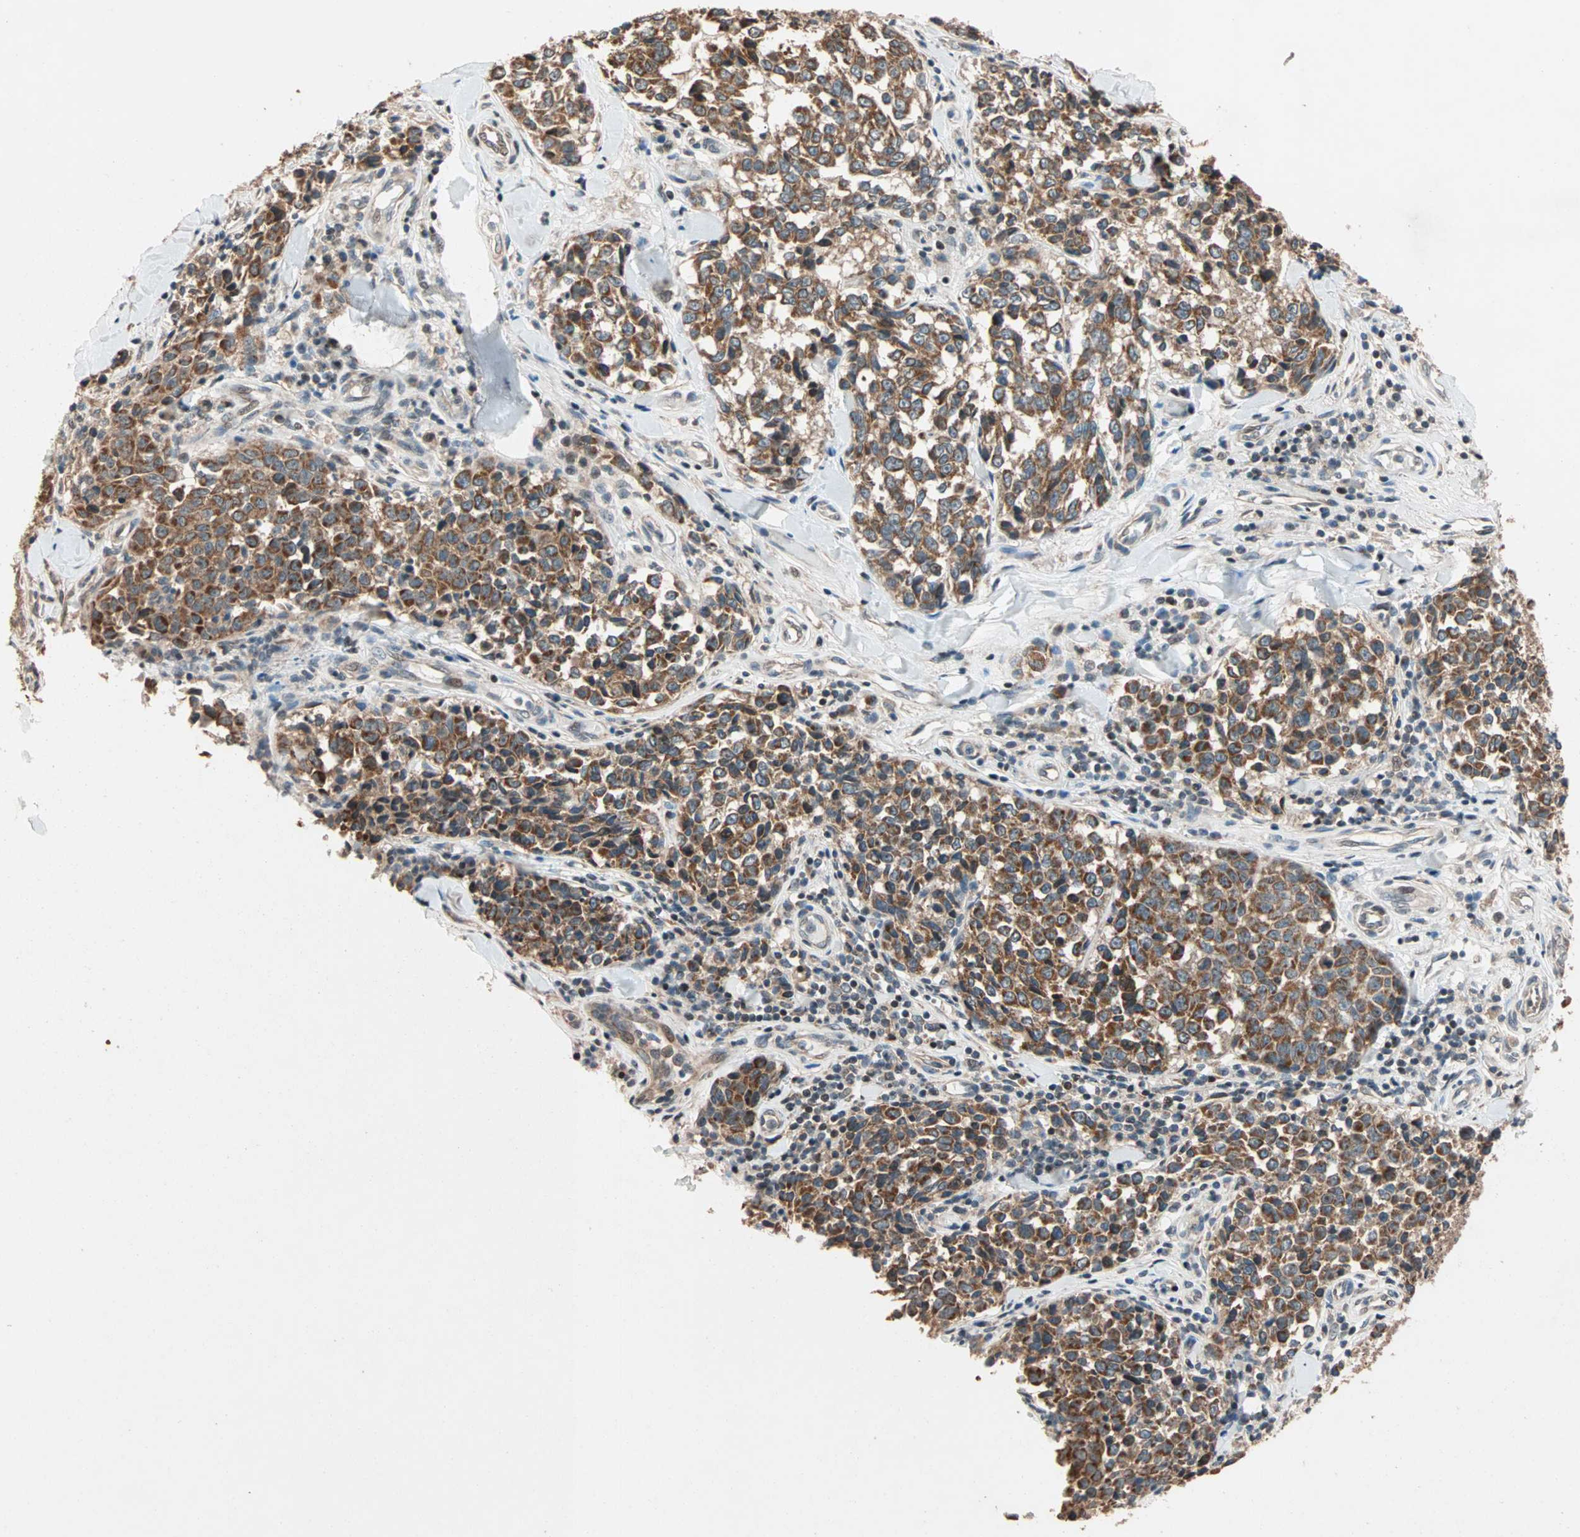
{"staining": {"intensity": "moderate", "quantity": ">75%", "location": "cytoplasmic/membranous"}, "tissue": "melanoma", "cell_type": "Tumor cells", "image_type": "cancer", "snomed": [{"axis": "morphology", "description": "Malignant melanoma, NOS"}, {"axis": "topography", "description": "Skin"}], "caption": "Immunohistochemical staining of malignant melanoma displays moderate cytoplasmic/membranous protein expression in about >75% of tumor cells.", "gene": "HECW1", "patient": {"sex": "female", "age": 64}}